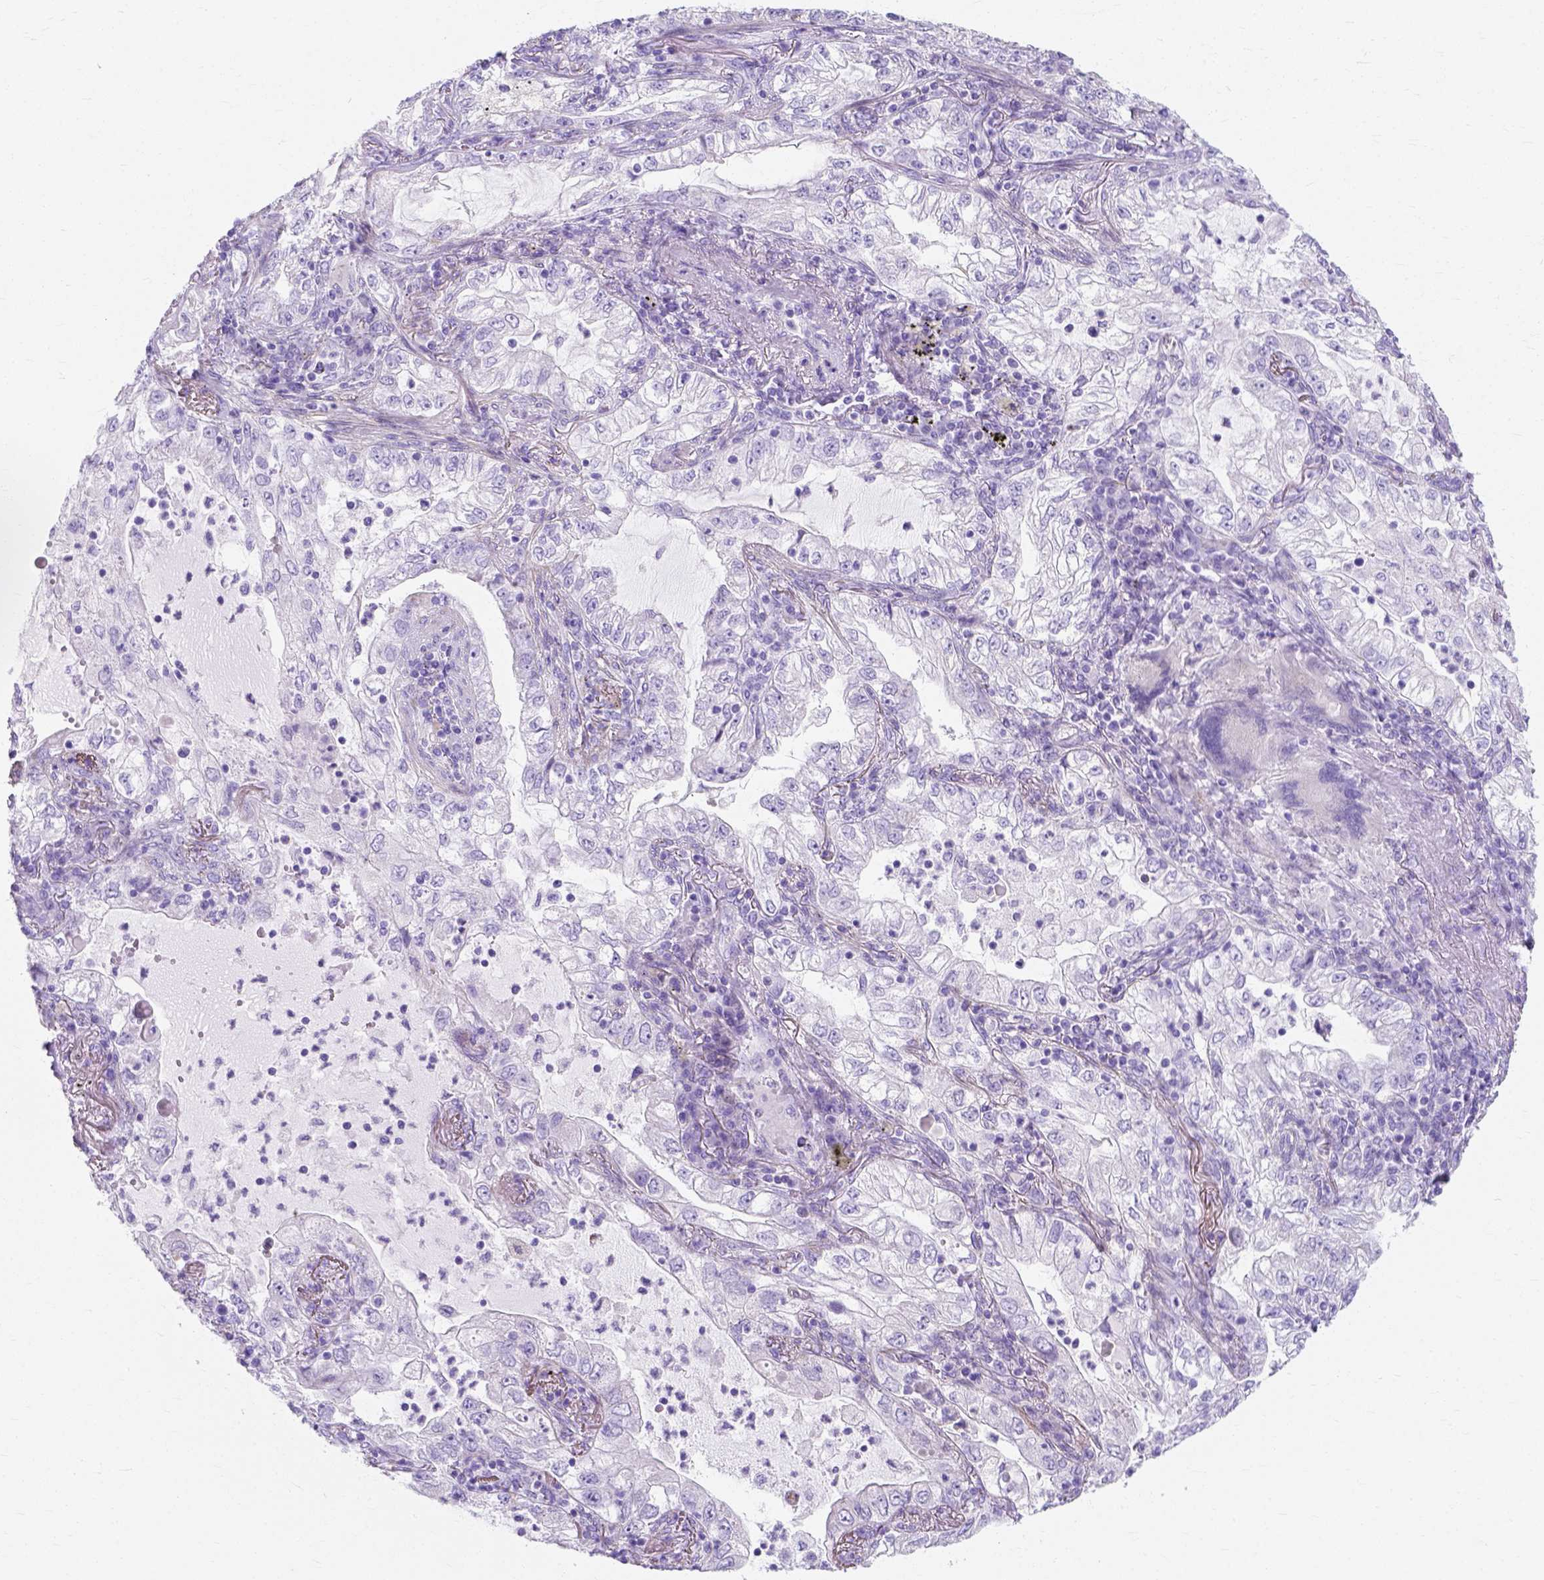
{"staining": {"intensity": "negative", "quantity": "none", "location": "none"}, "tissue": "lung cancer", "cell_type": "Tumor cells", "image_type": "cancer", "snomed": [{"axis": "morphology", "description": "Adenocarcinoma, NOS"}, {"axis": "topography", "description": "Lung"}], "caption": "Tumor cells are negative for protein expression in human lung cancer (adenocarcinoma).", "gene": "MYH15", "patient": {"sex": "female", "age": 73}}